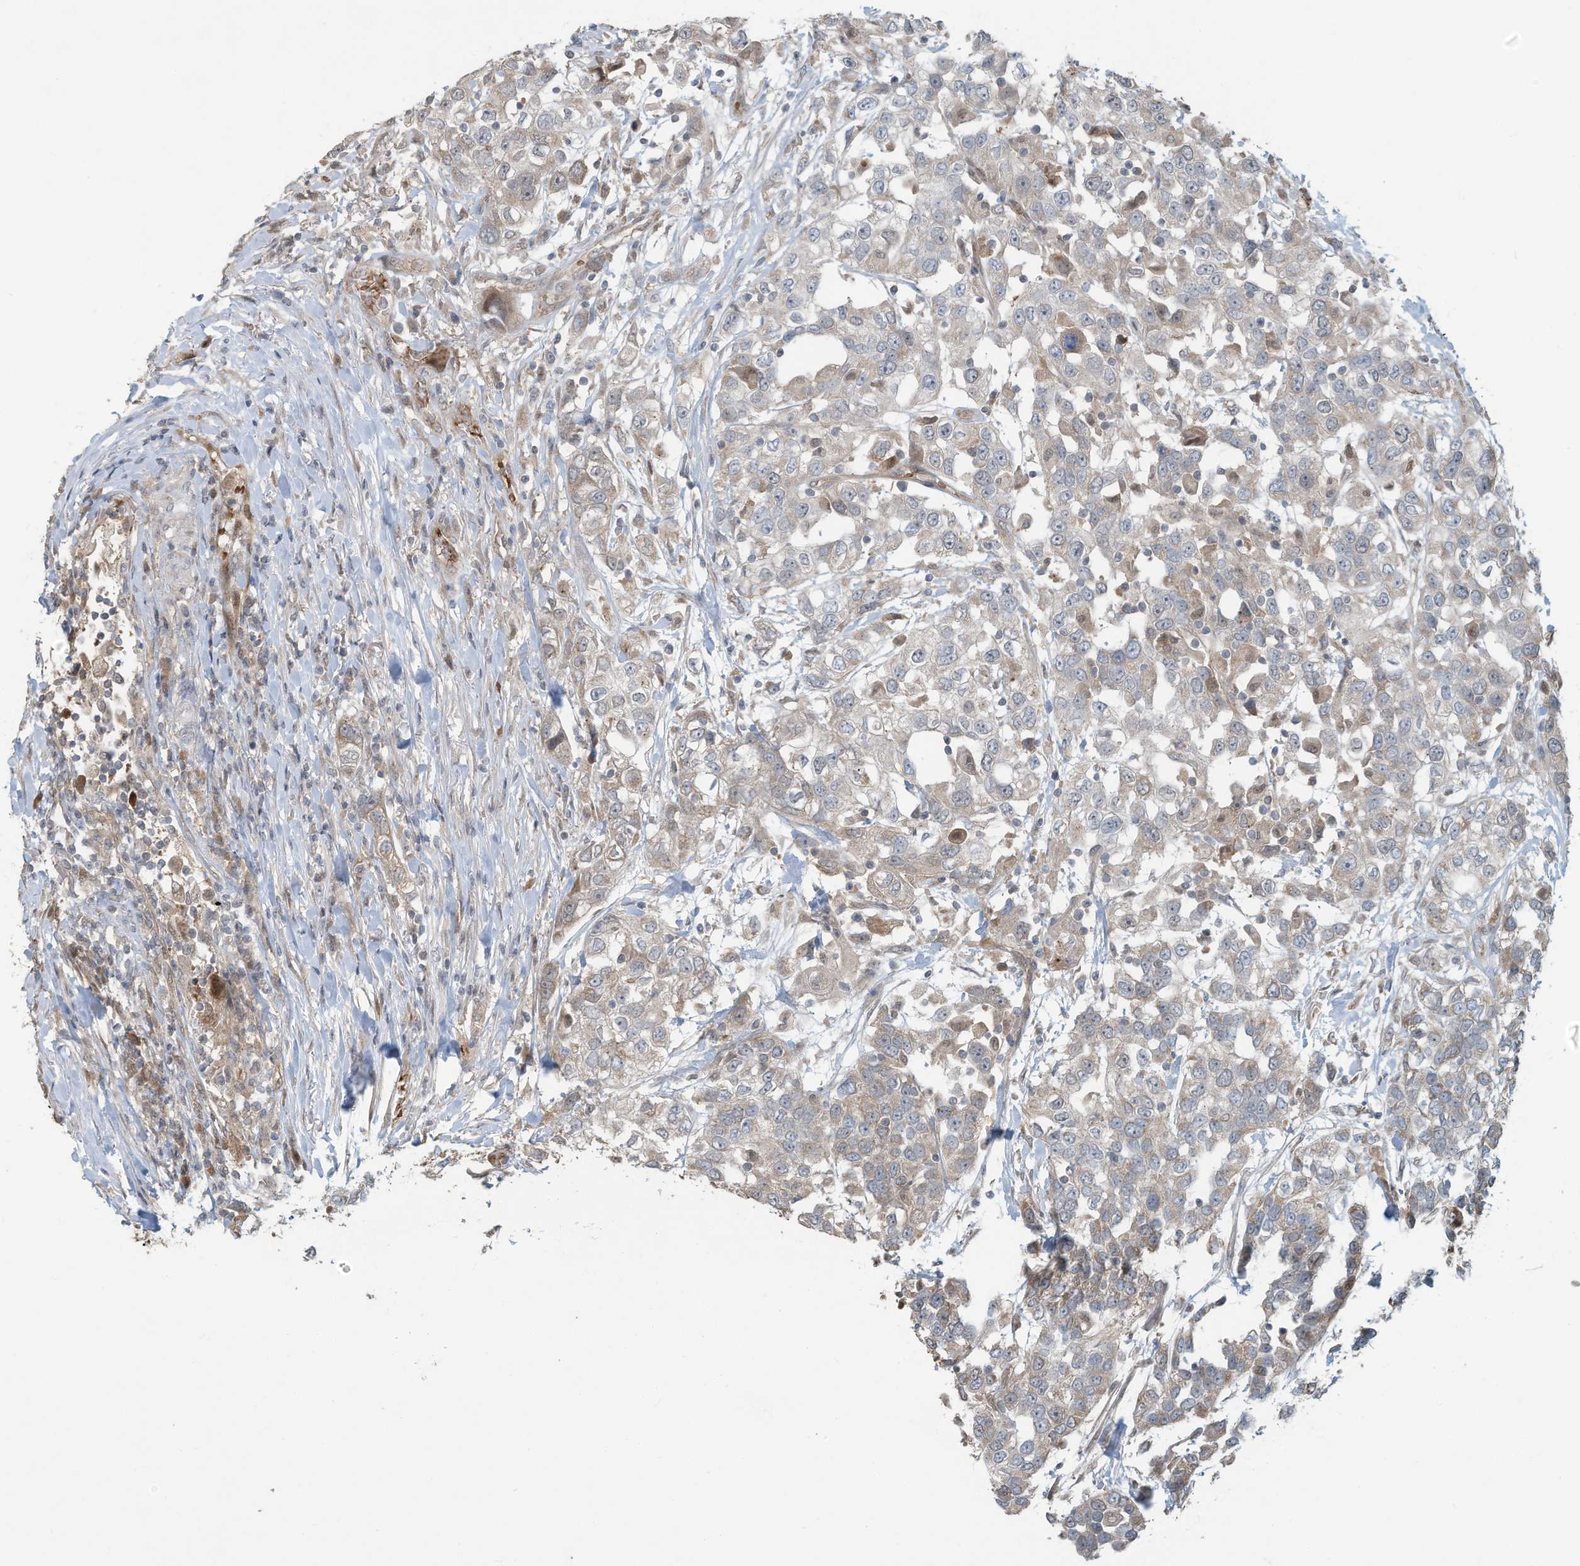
{"staining": {"intensity": "weak", "quantity": "<25%", "location": "cytoplasmic/membranous"}, "tissue": "urothelial cancer", "cell_type": "Tumor cells", "image_type": "cancer", "snomed": [{"axis": "morphology", "description": "Urothelial carcinoma, High grade"}, {"axis": "topography", "description": "Urinary bladder"}], "caption": "Human urothelial carcinoma (high-grade) stained for a protein using immunohistochemistry (IHC) reveals no staining in tumor cells.", "gene": "ERI2", "patient": {"sex": "female", "age": 80}}